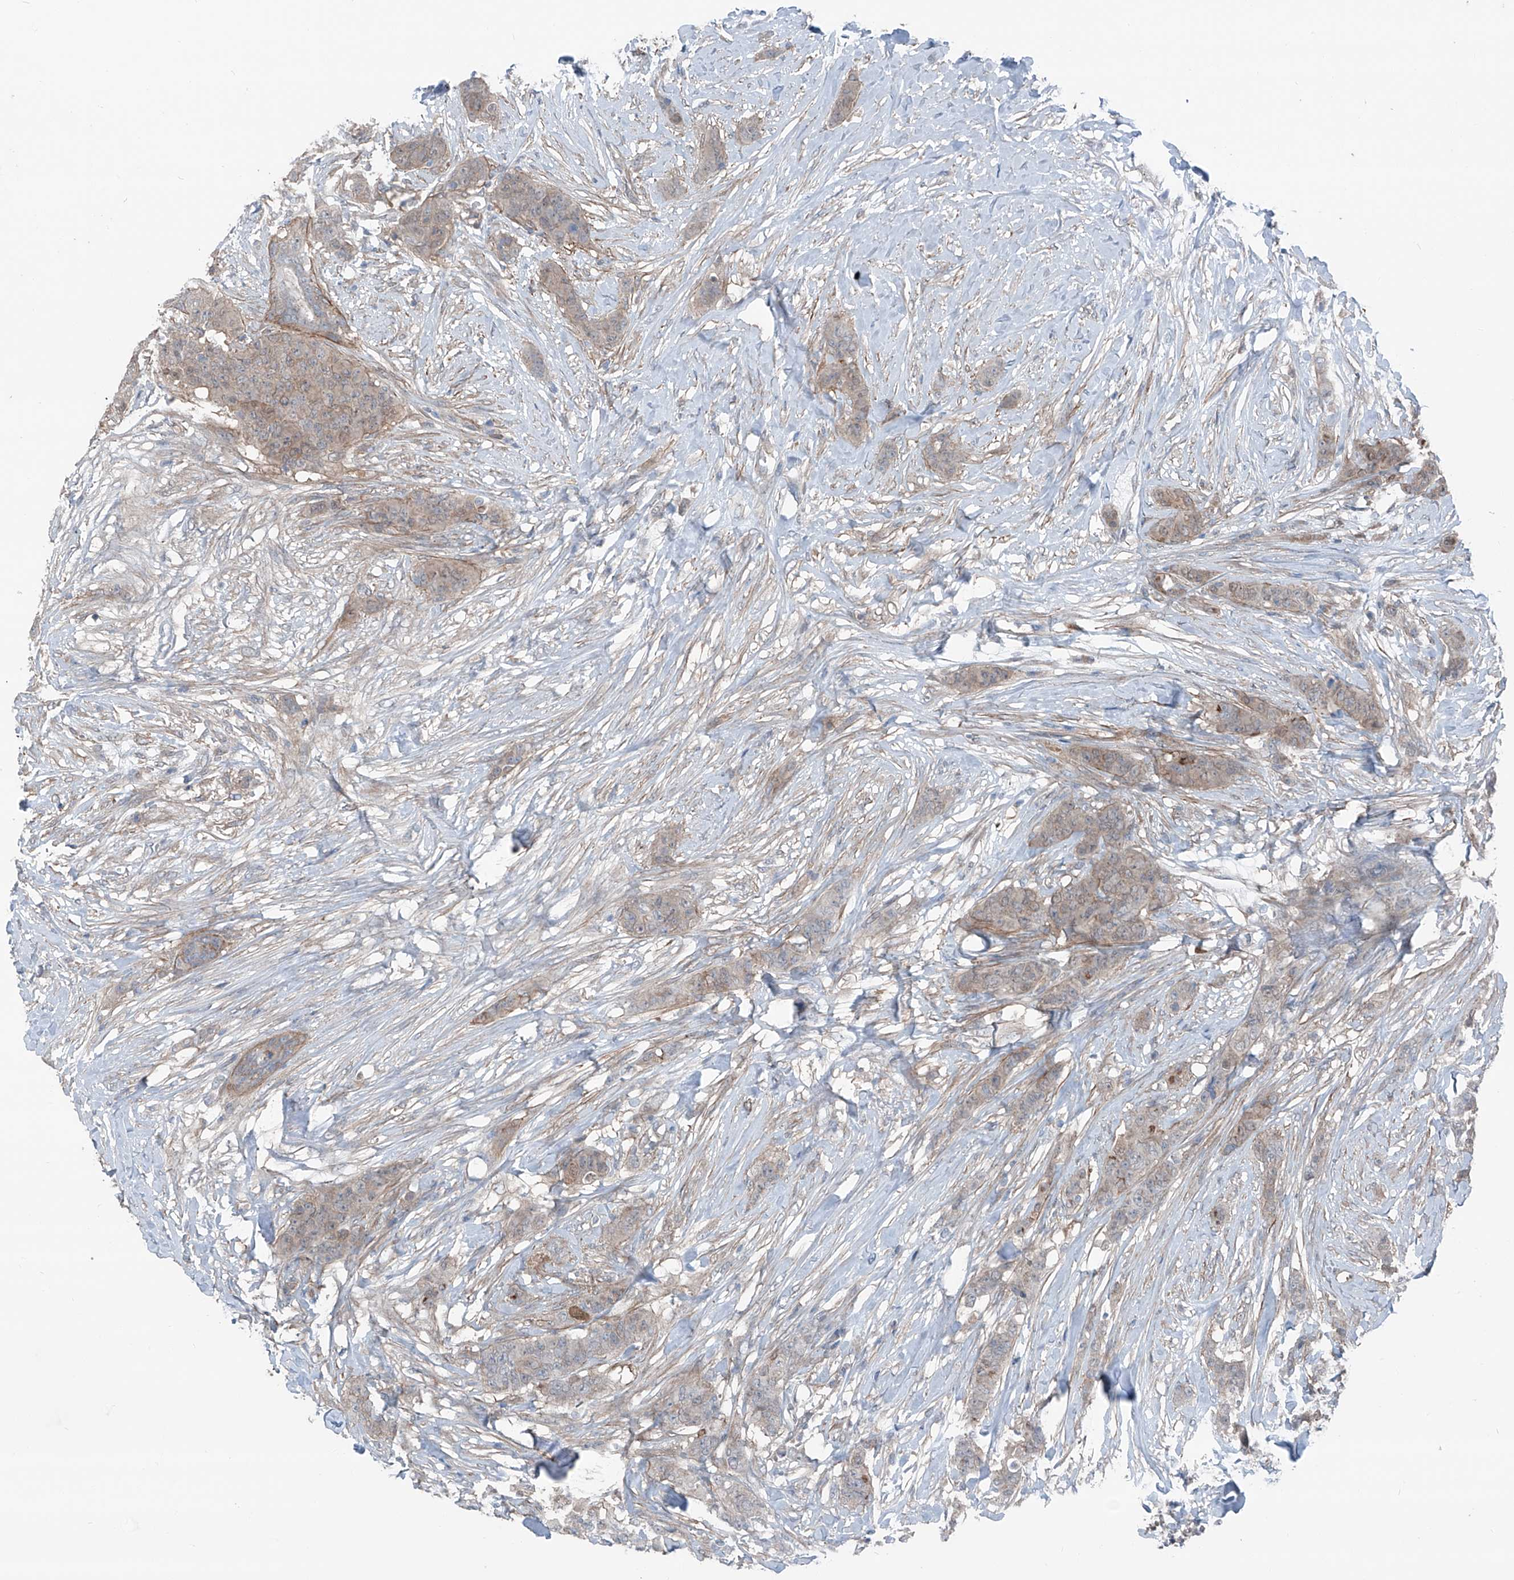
{"staining": {"intensity": "weak", "quantity": "25%-75%", "location": "cytoplasmic/membranous"}, "tissue": "breast cancer", "cell_type": "Tumor cells", "image_type": "cancer", "snomed": [{"axis": "morphology", "description": "Duct carcinoma"}, {"axis": "topography", "description": "Breast"}], "caption": "Breast cancer (invasive ductal carcinoma) stained with a brown dye exhibits weak cytoplasmic/membranous positive expression in about 25%-75% of tumor cells.", "gene": "HSPB11", "patient": {"sex": "female", "age": 40}}